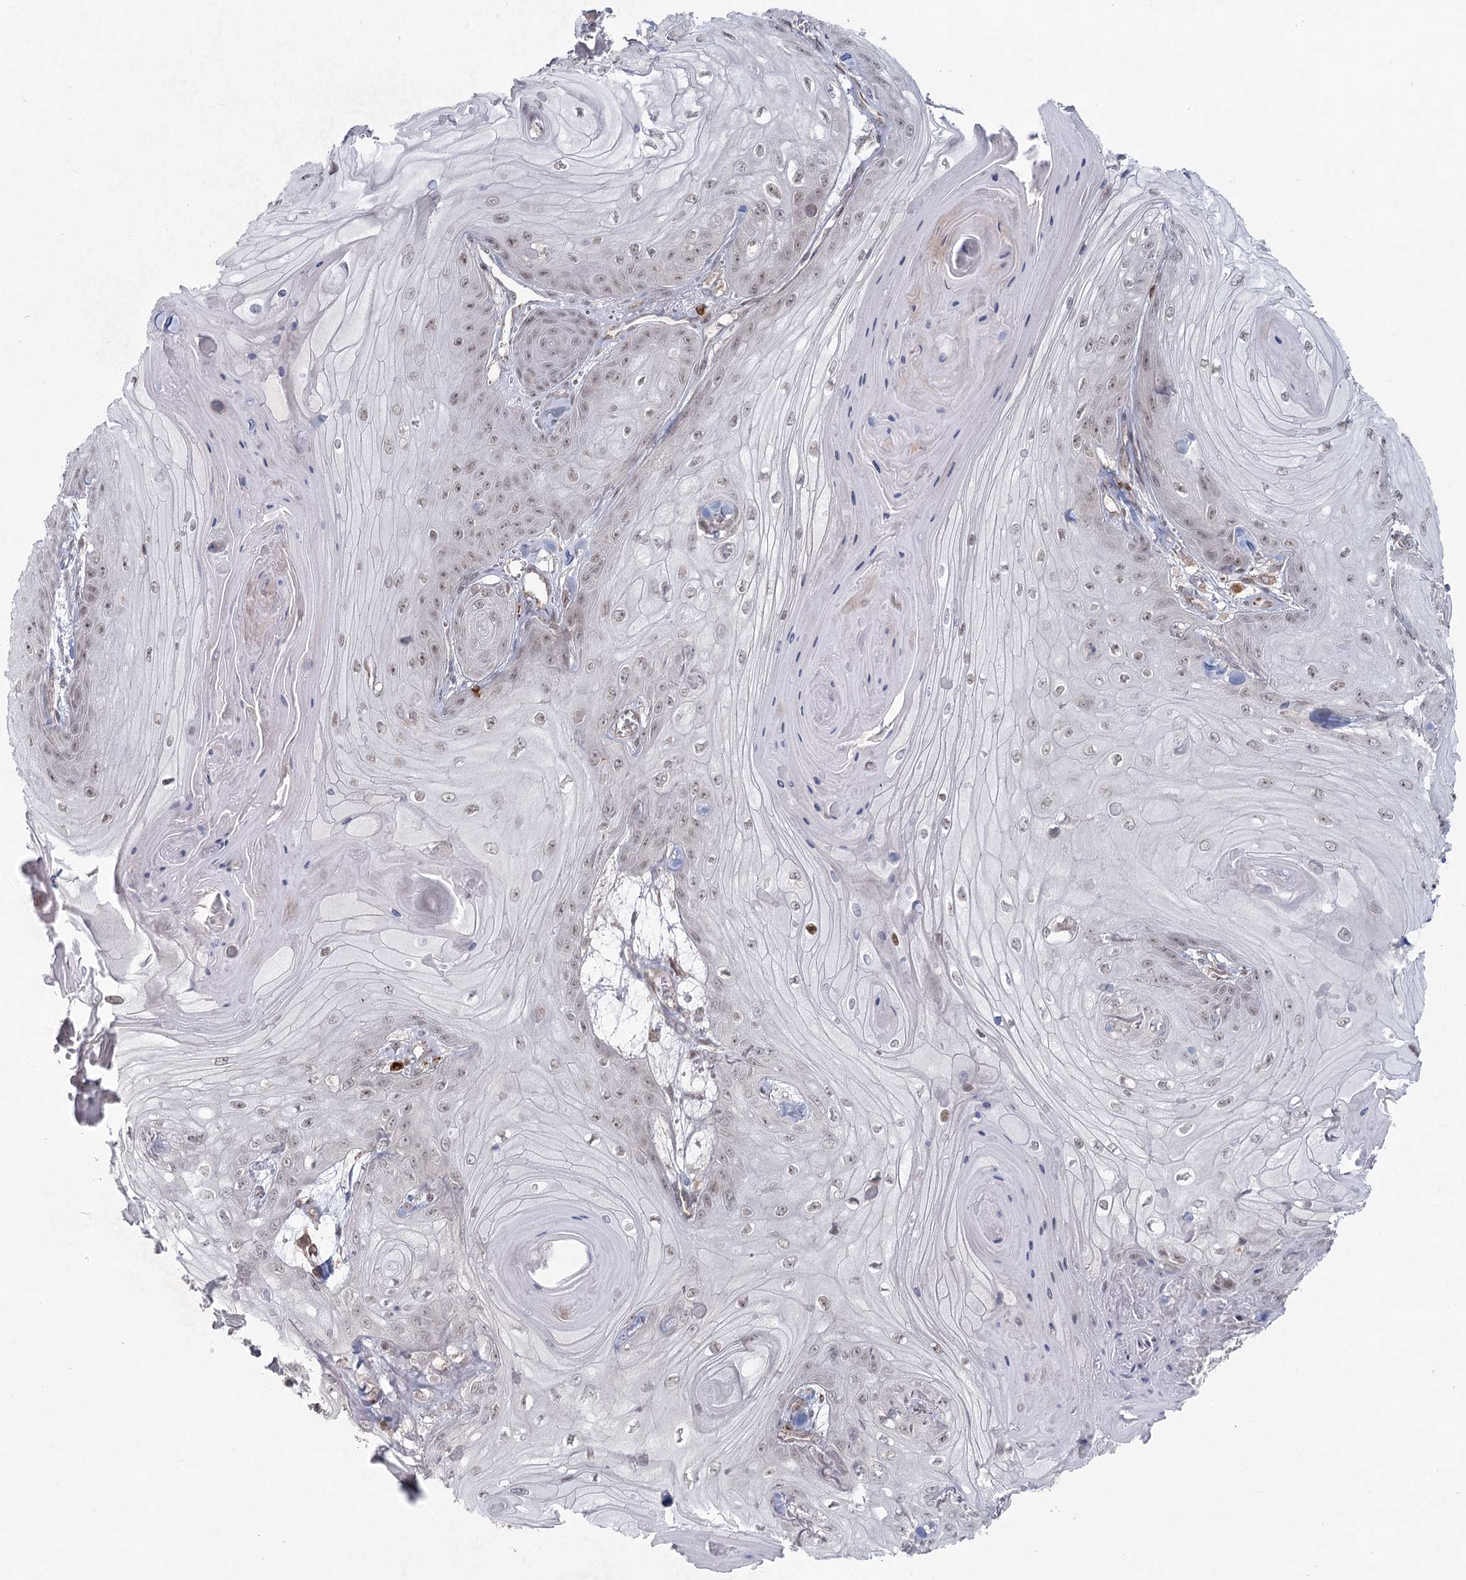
{"staining": {"intensity": "weak", "quantity": ">75%", "location": "nuclear"}, "tissue": "skin cancer", "cell_type": "Tumor cells", "image_type": "cancer", "snomed": [{"axis": "morphology", "description": "Squamous cell carcinoma, NOS"}, {"axis": "topography", "description": "Skin"}], "caption": "A micrograph showing weak nuclear expression in about >75% of tumor cells in skin cancer, as visualized by brown immunohistochemical staining.", "gene": "AP2M1", "patient": {"sex": "male", "age": 74}}